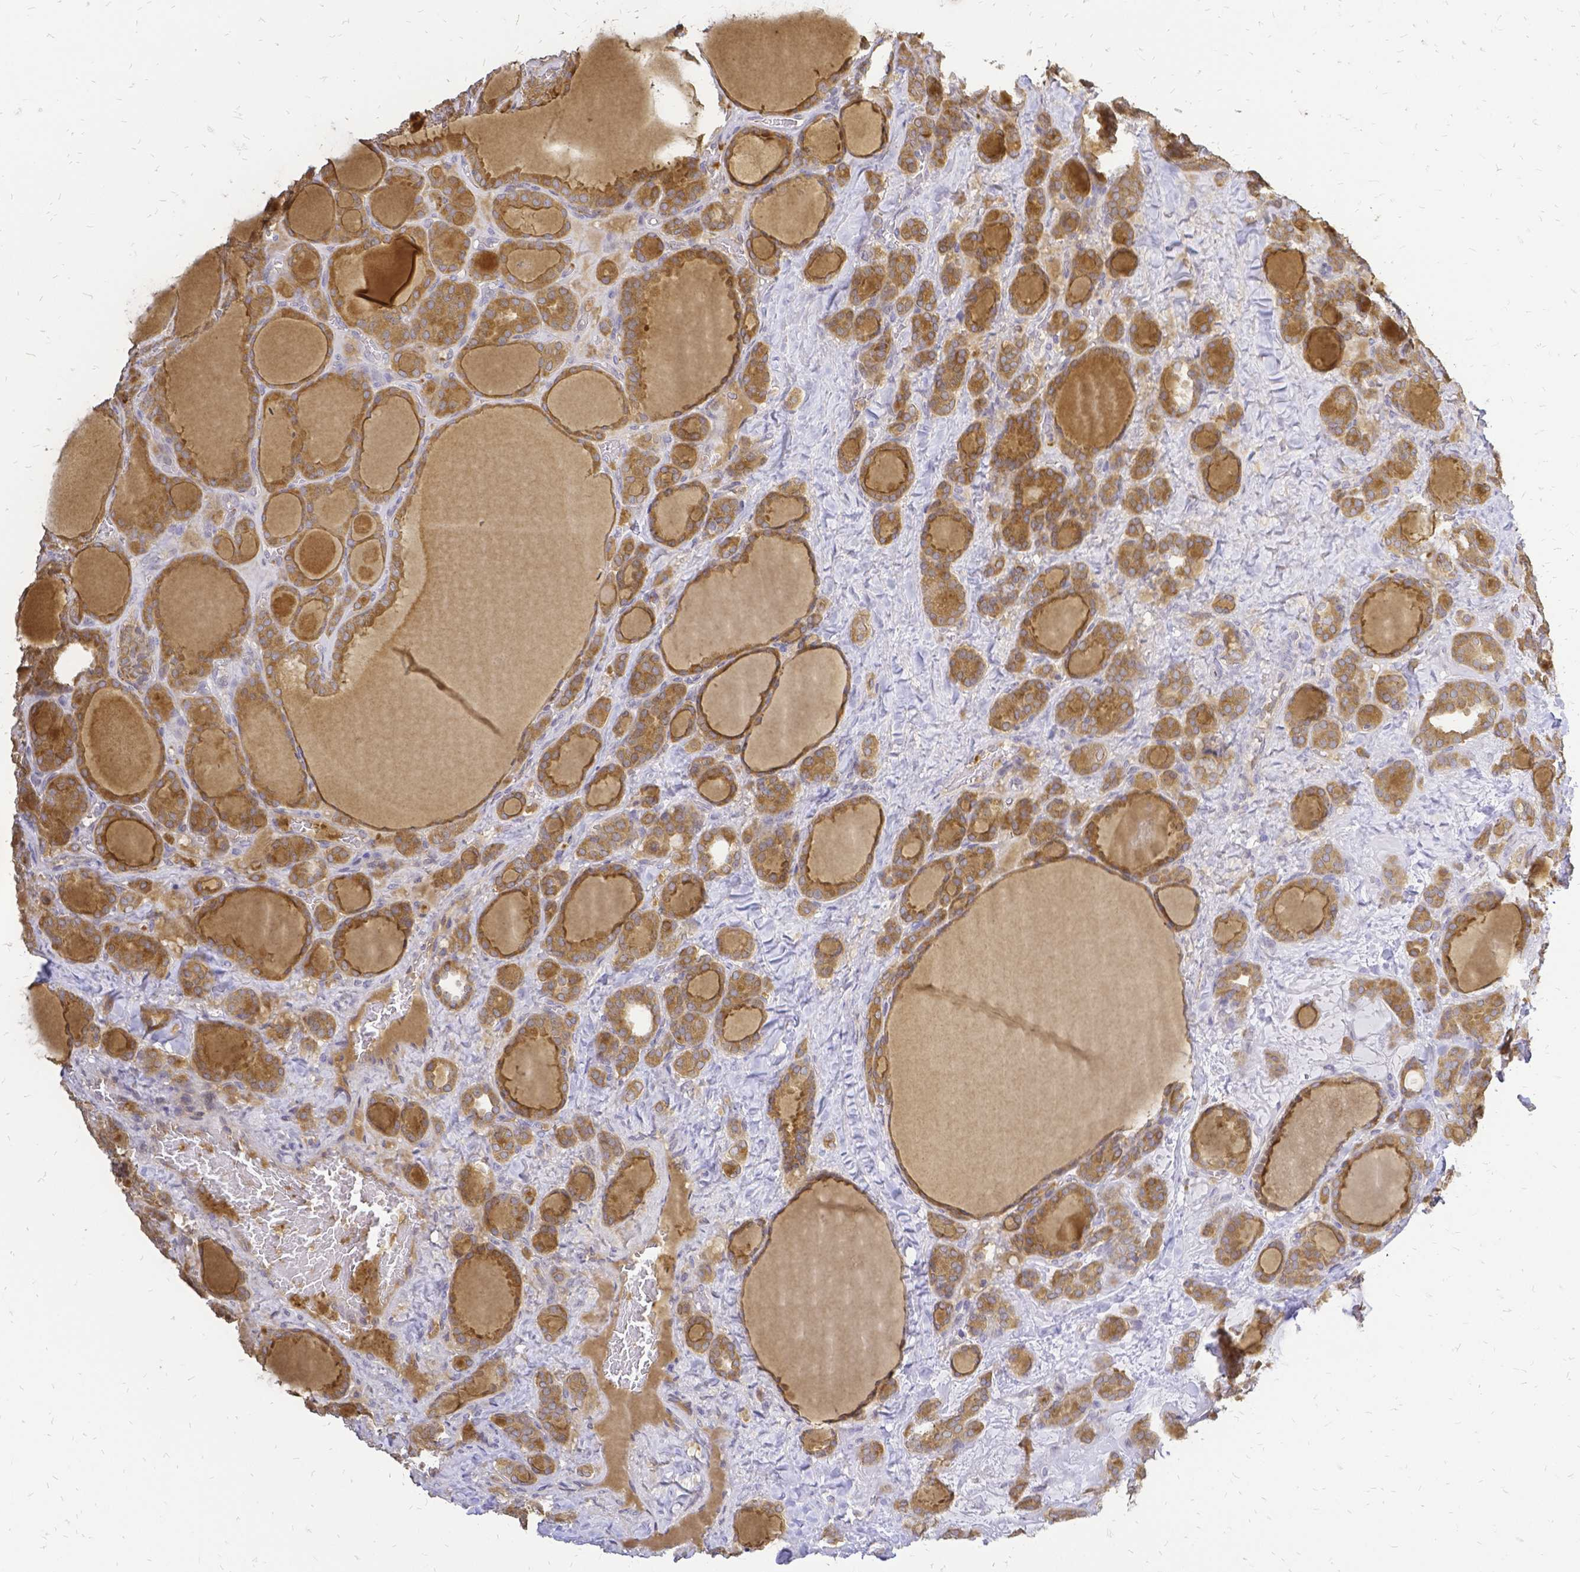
{"staining": {"intensity": "moderate", "quantity": ">75%", "location": "cytoplasmic/membranous"}, "tissue": "thyroid cancer", "cell_type": "Tumor cells", "image_type": "cancer", "snomed": [{"axis": "morphology", "description": "Normal tissue, NOS"}, {"axis": "morphology", "description": "Follicular adenoma carcinoma, NOS"}, {"axis": "topography", "description": "Thyroid gland"}], "caption": "Immunohistochemical staining of follicular adenoma carcinoma (thyroid) demonstrates medium levels of moderate cytoplasmic/membranous protein expression in about >75% of tumor cells. Nuclei are stained in blue.", "gene": "CIB1", "patient": {"sex": "female", "age": 31}}